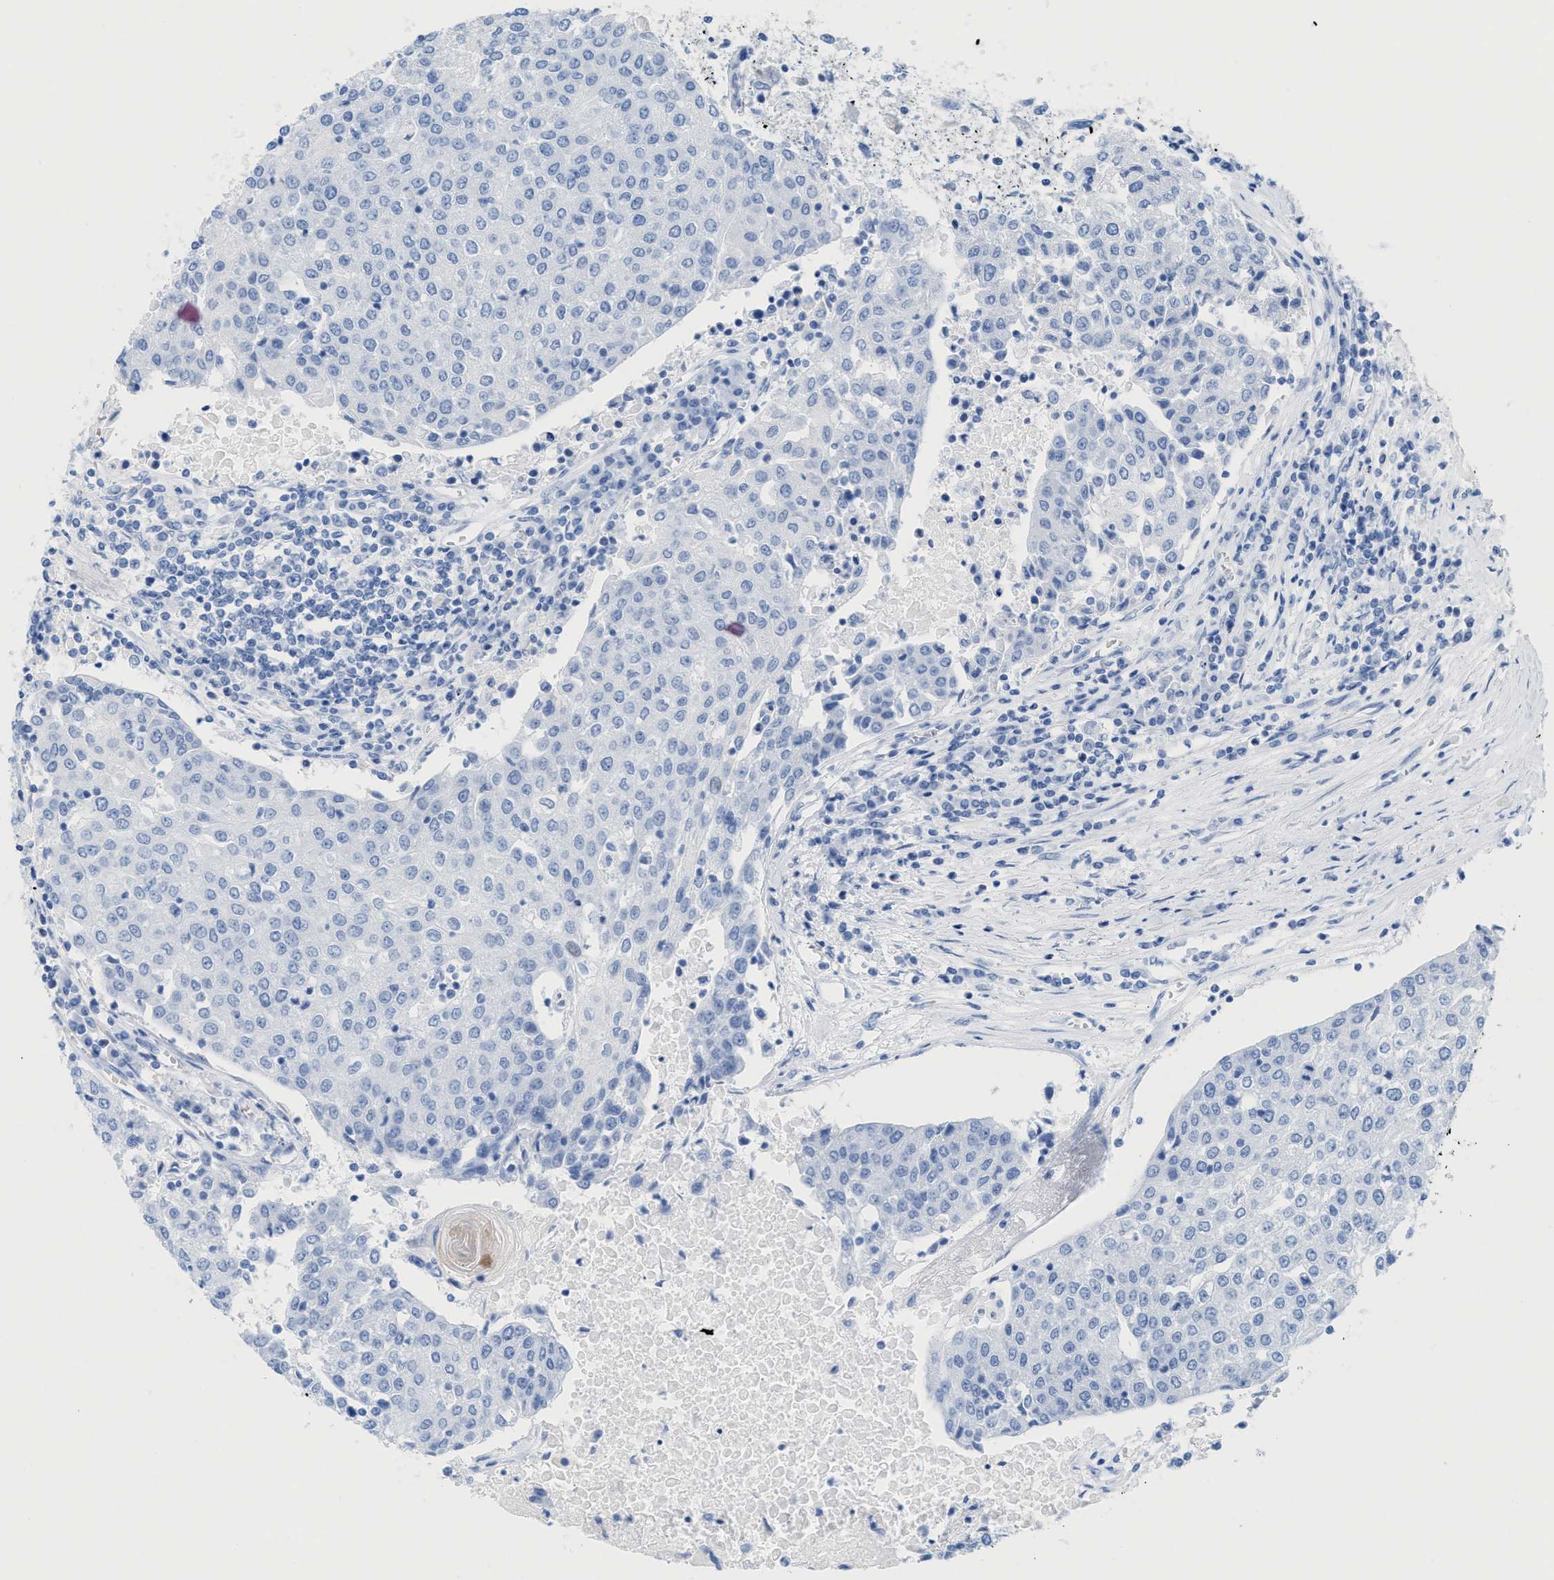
{"staining": {"intensity": "negative", "quantity": "none", "location": "none"}, "tissue": "urothelial cancer", "cell_type": "Tumor cells", "image_type": "cancer", "snomed": [{"axis": "morphology", "description": "Urothelial carcinoma, High grade"}, {"axis": "topography", "description": "Urinary bladder"}], "caption": "There is no significant expression in tumor cells of urothelial cancer.", "gene": "ANKFN1", "patient": {"sex": "female", "age": 85}}